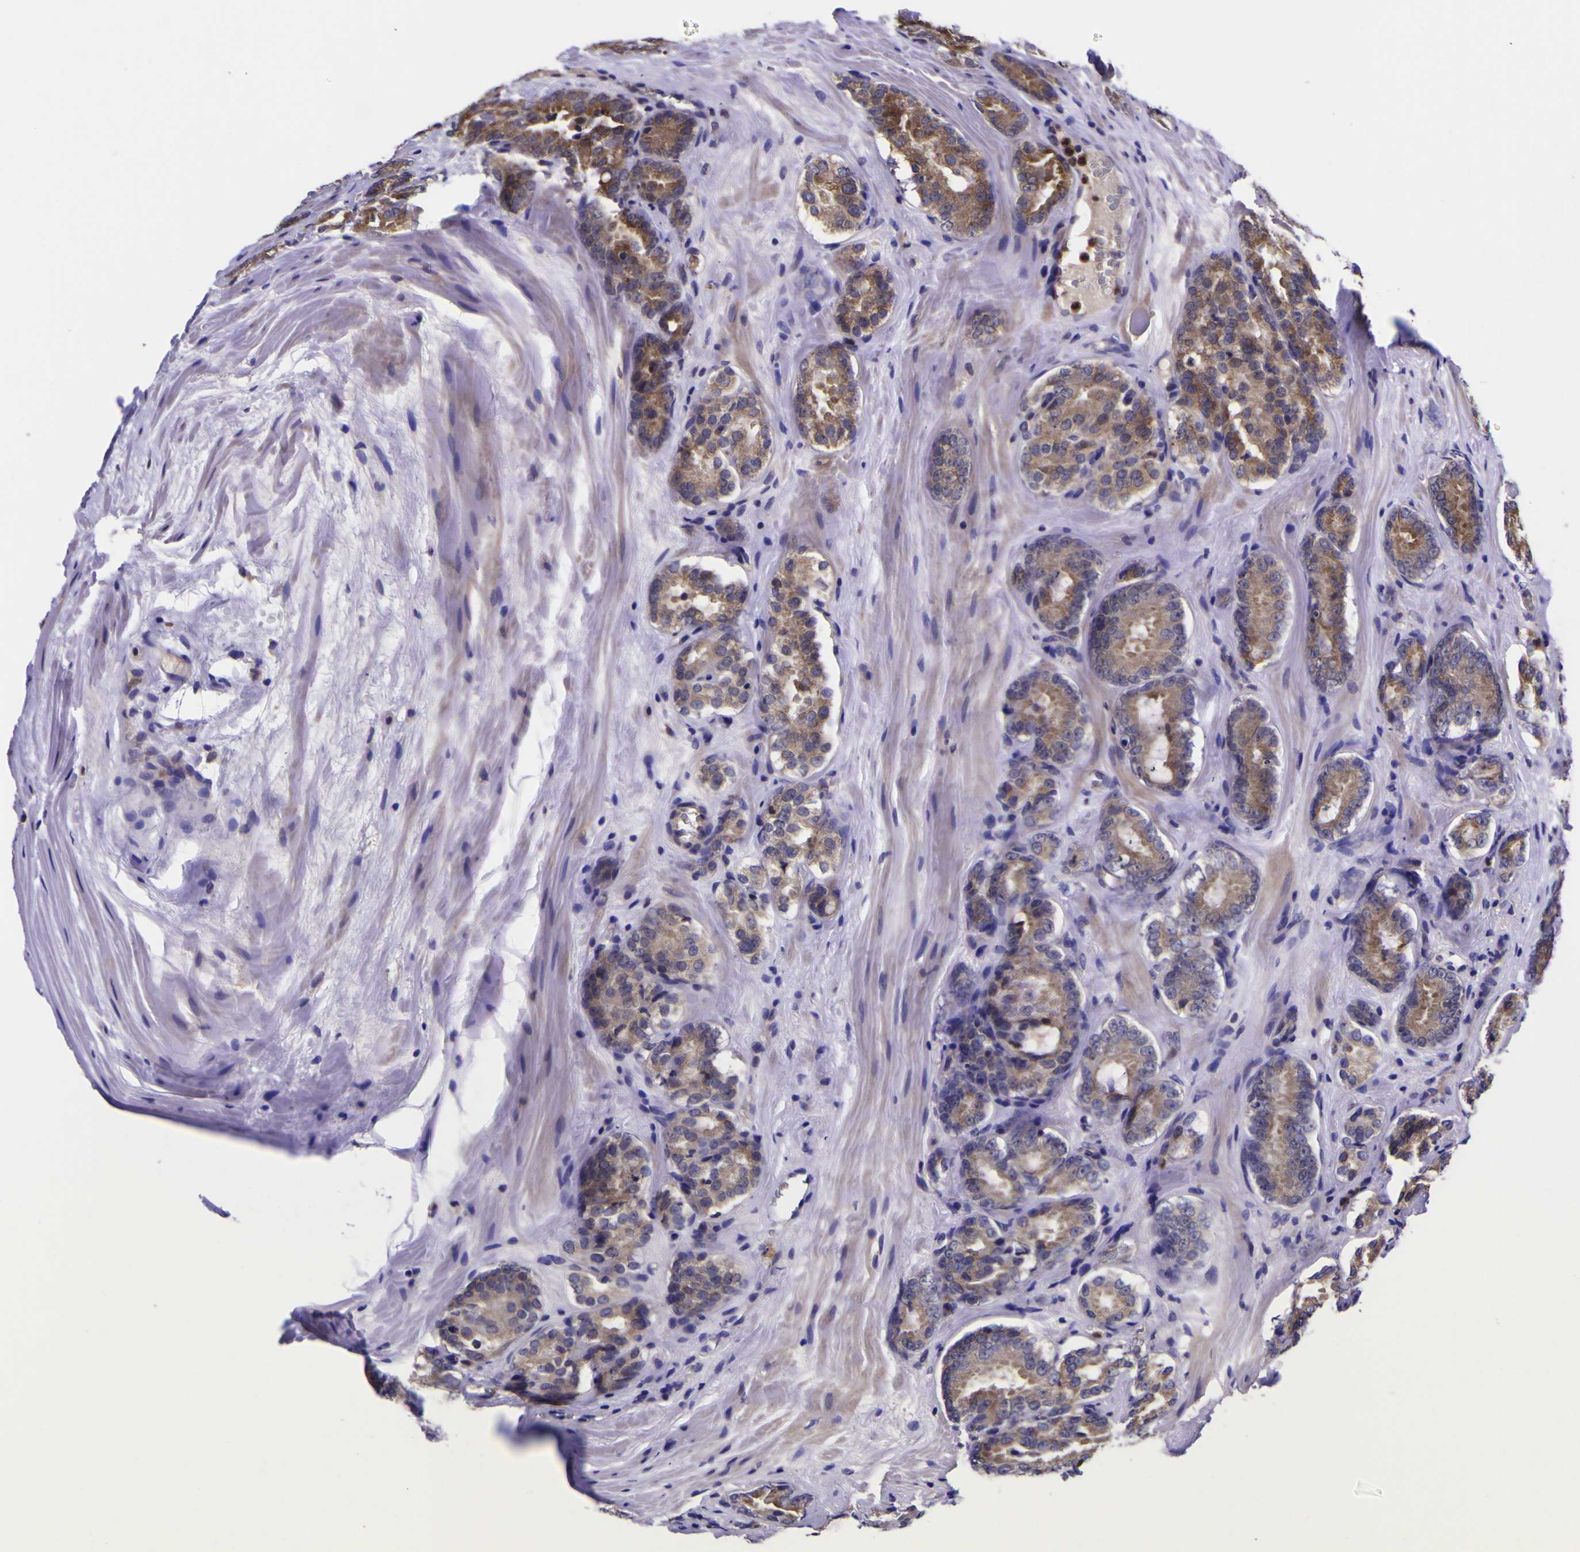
{"staining": {"intensity": "moderate", "quantity": ">75%", "location": "cytoplasmic/membranous"}, "tissue": "prostate cancer", "cell_type": "Tumor cells", "image_type": "cancer", "snomed": [{"axis": "morphology", "description": "Adenocarcinoma, High grade"}, {"axis": "topography", "description": "Prostate"}], "caption": "Prostate high-grade adenocarcinoma stained for a protein (brown) displays moderate cytoplasmic/membranous positive expression in approximately >75% of tumor cells.", "gene": "MAPK14", "patient": {"sex": "male", "age": 64}}